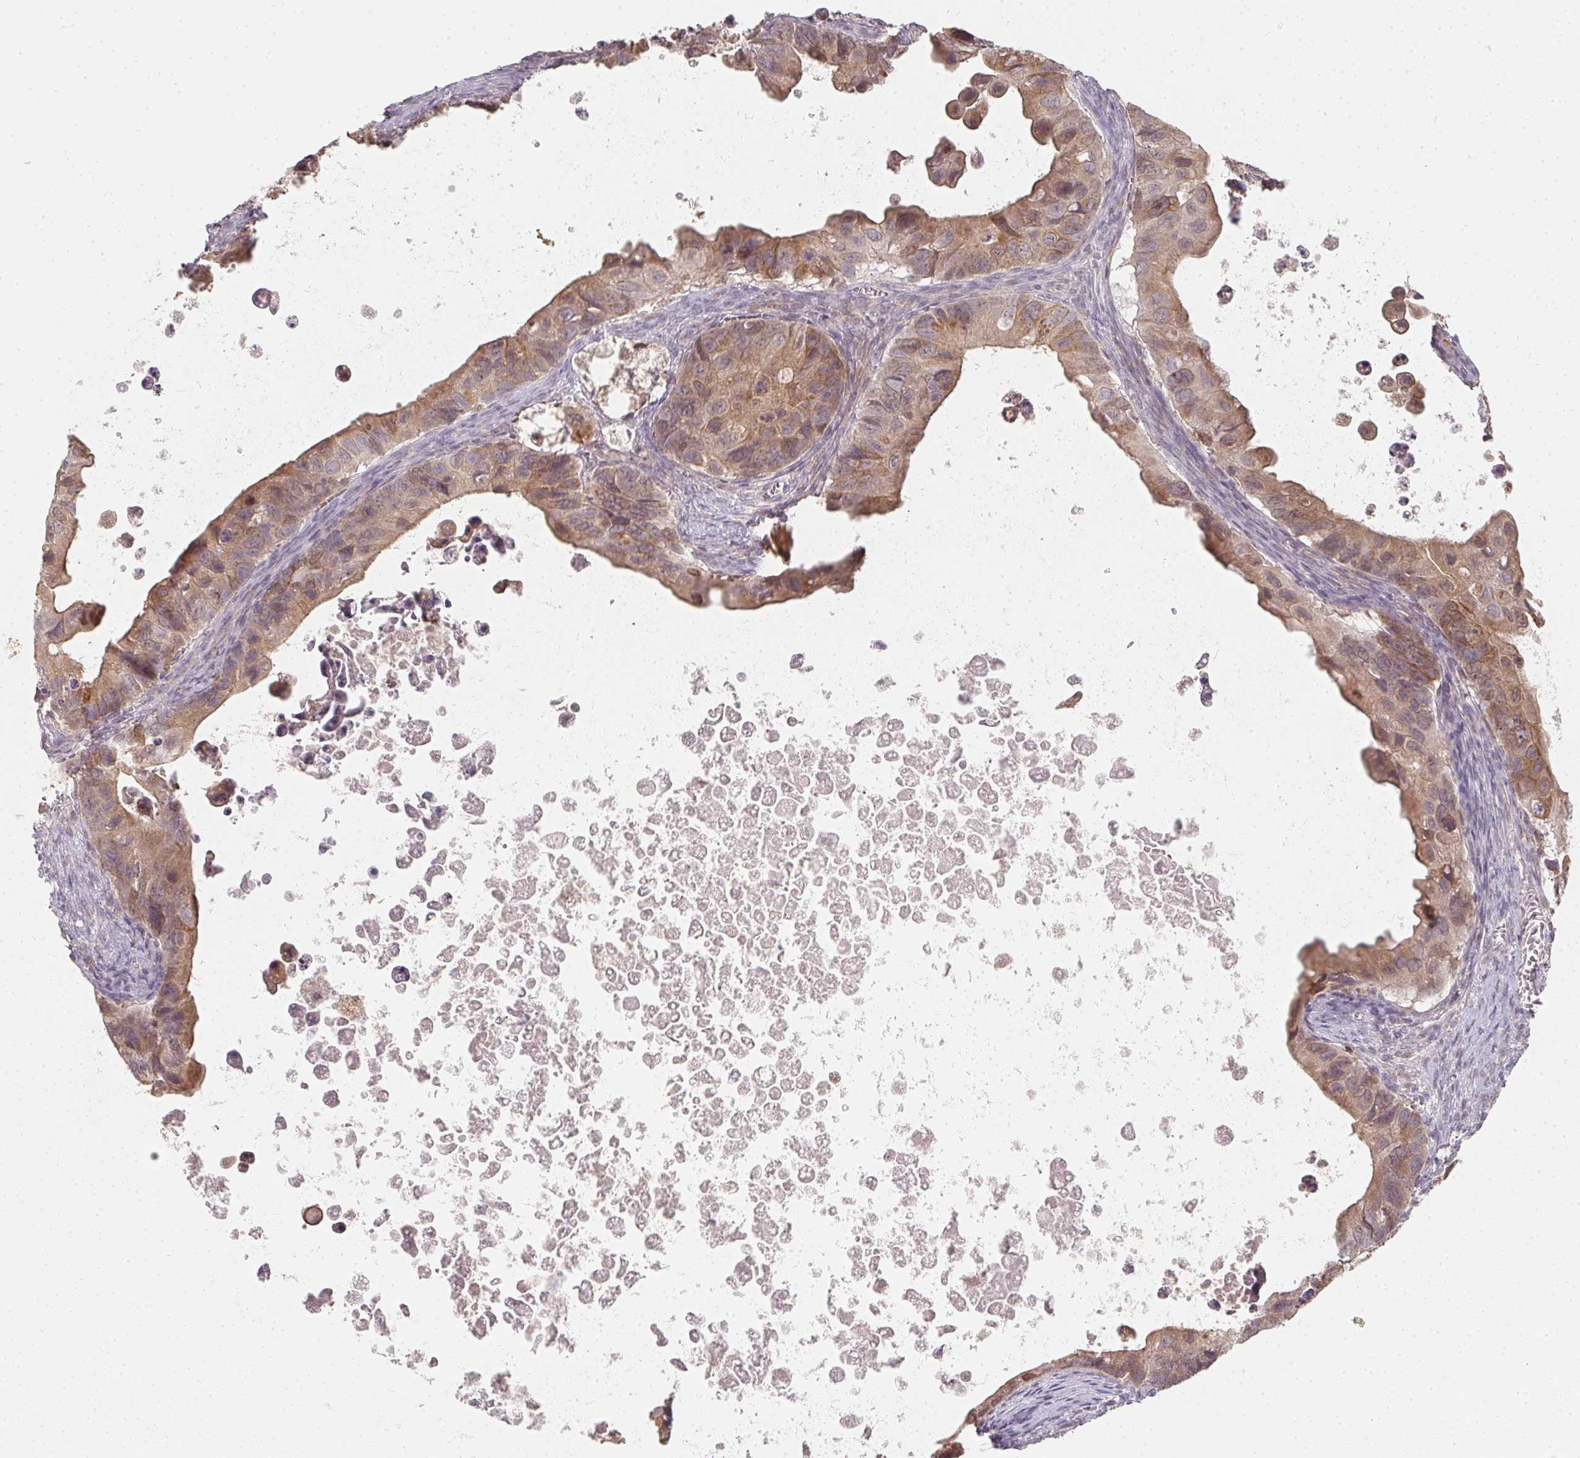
{"staining": {"intensity": "weak", "quantity": ">75%", "location": "cytoplasmic/membranous"}, "tissue": "ovarian cancer", "cell_type": "Tumor cells", "image_type": "cancer", "snomed": [{"axis": "morphology", "description": "Cystadenocarcinoma, mucinous, NOS"}, {"axis": "topography", "description": "Ovary"}], "caption": "Immunohistochemistry (IHC) histopathology image of neoplastic tissue: human mucinous cystadenocarcinoma (ovarian) stained using immunohistochemistry displays low levels of weak protein expression localized specifically in the cytoplasmic/membranous of tumor cells, appearing as a cytoplasmic/membranous brown color.", "gene": "SOAT1", "patient": {"sex": "female", "age": 64}}